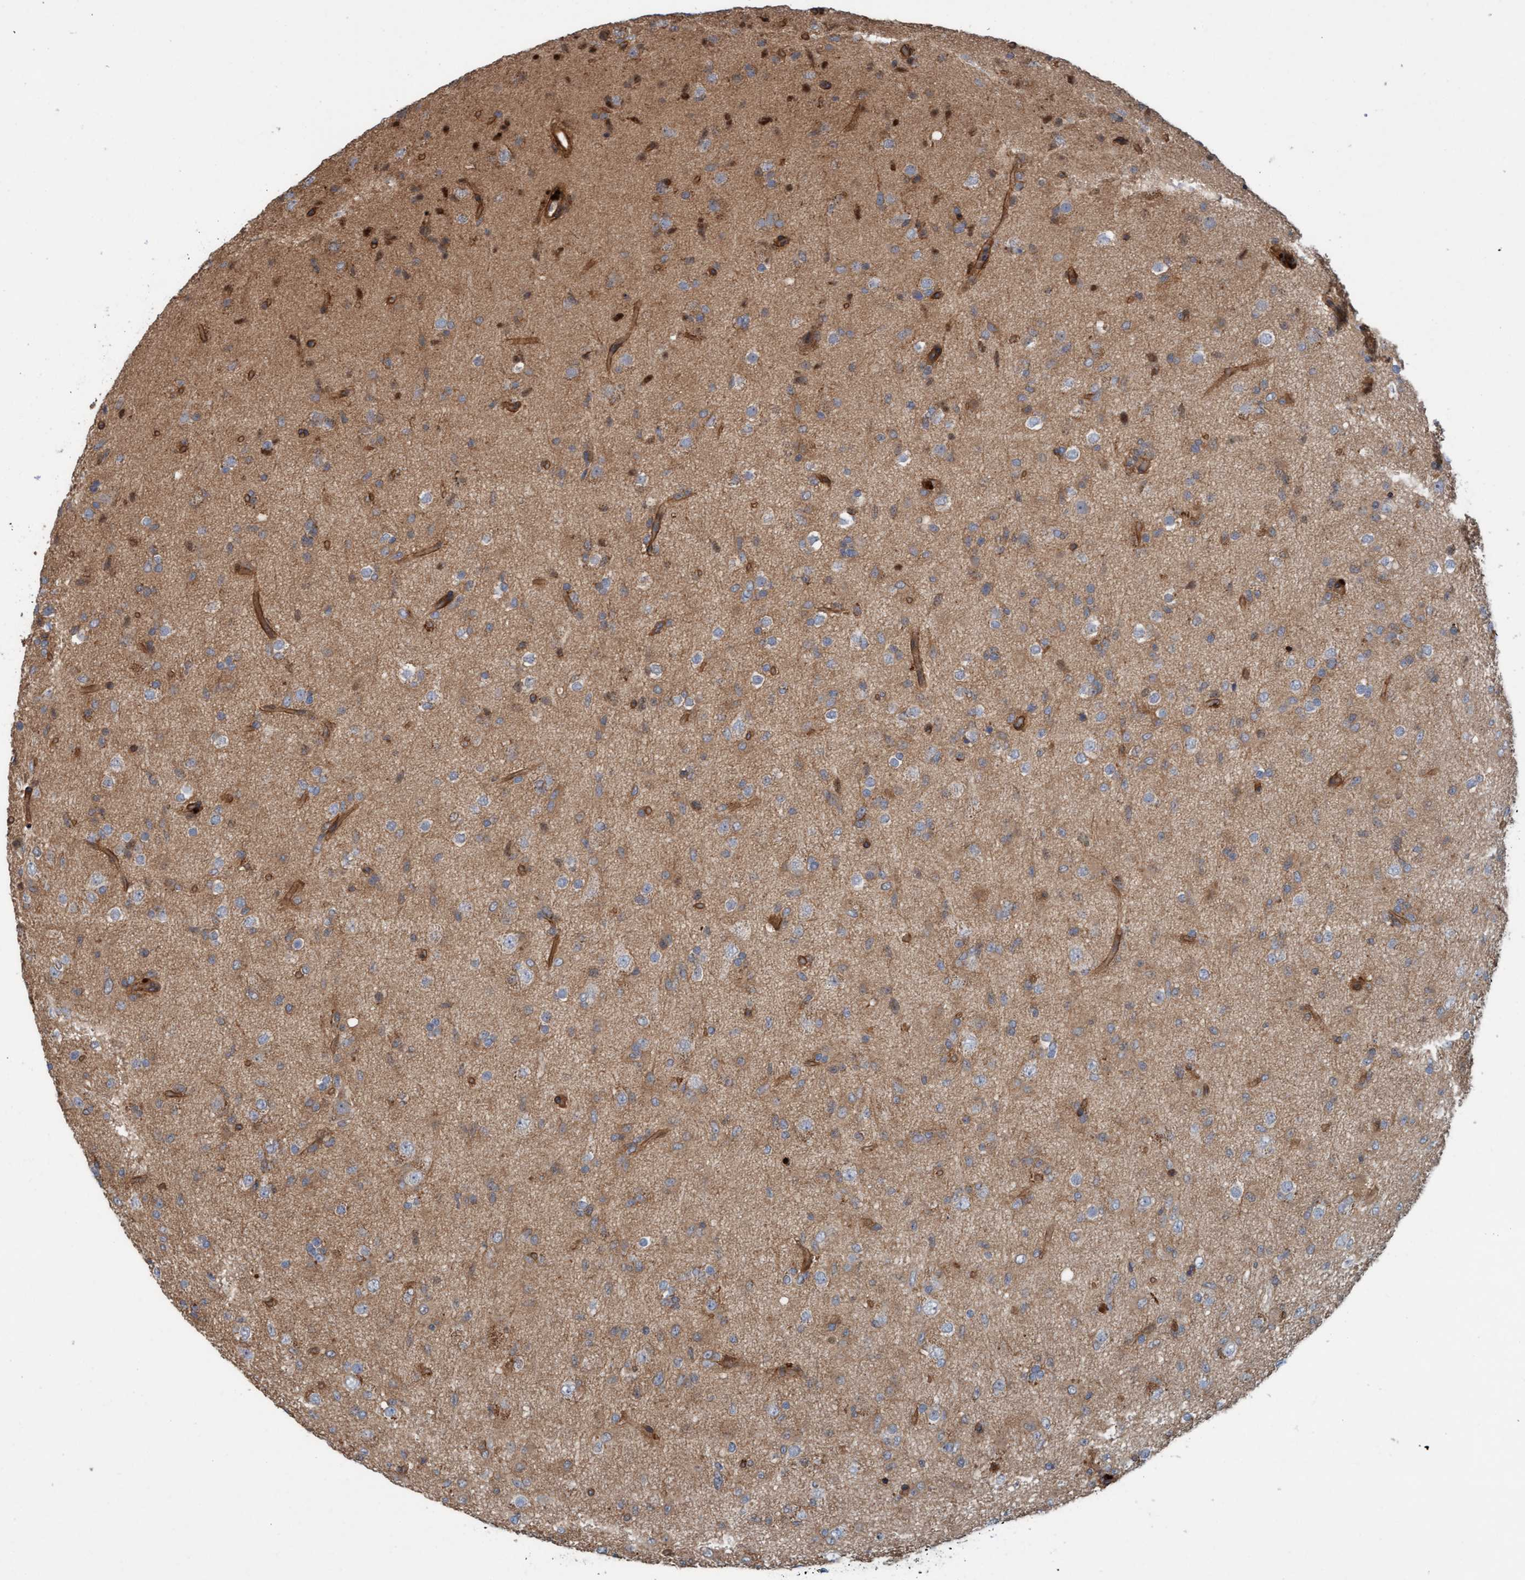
{"staining": {"intensity": "weak", "quantity": "25%-75%", "location": "cytoplasmic/membranous"}, "tissue": "glioma", "cell_type": "Tumor cells", "image_type": "cancer", "snomed": [{"axis": "morphology", "description": "Glioma, malignant, Low grade"}, {"axis": "topography", "description": "Brain"}], "caption": "IHC (DAB (3,3'-diaminobenzidine)) staining of low-grade glioma (malignant) shows weak cytoplasmic/membranous protein staining in about 25%-75% of tumor cells. IHC stains the protein in brown and the nuclei are stained blue.", "gene": "ERAL1", "patient": {"sex": "male", "age": 65}}